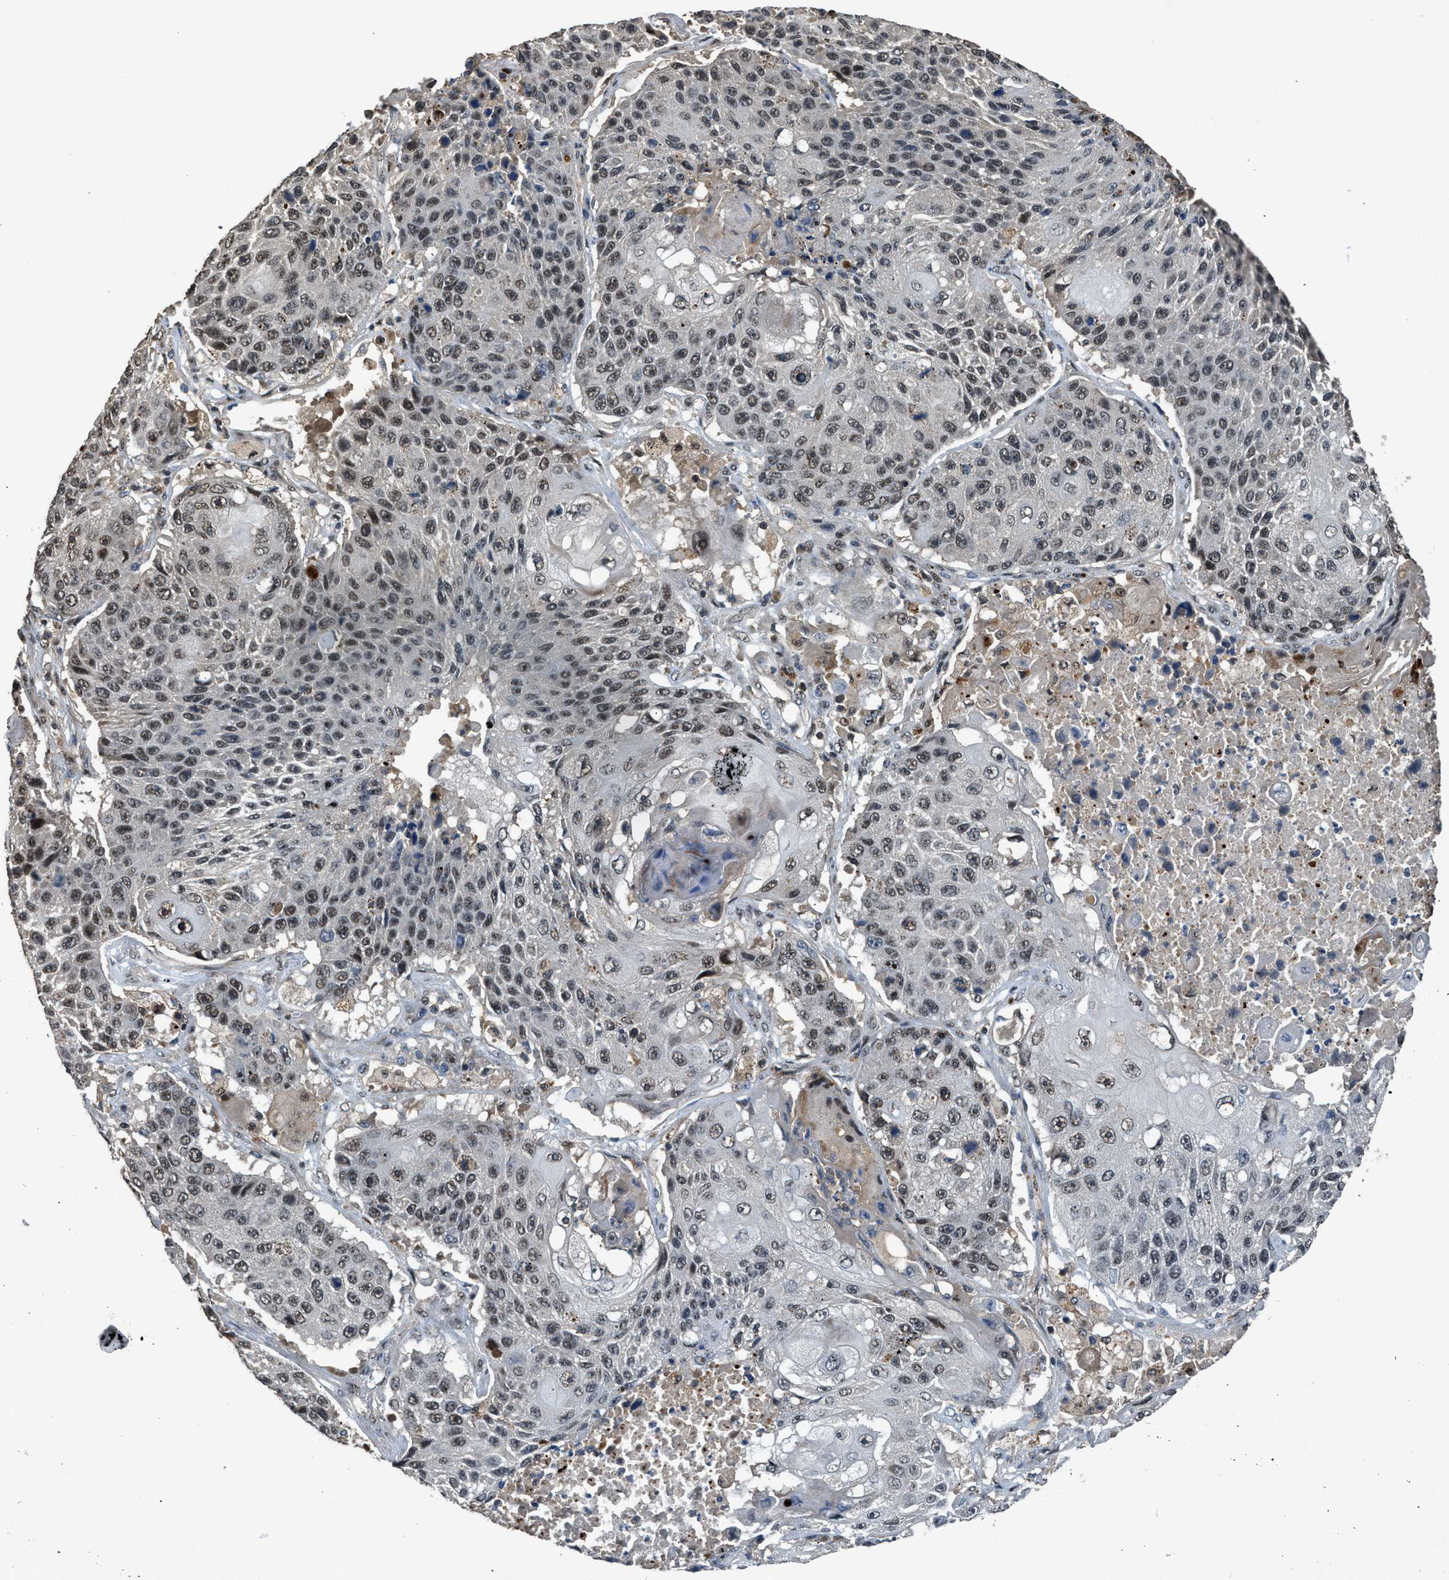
{"staining": {"intensity": "weak", "quantity": "25%-75%", "location": "nuclear"}, "tissue": "lung cancer", "cell_type": "Tumor cells", "image_type": "cancer", "snomed": [{"axis": "morphology", "description": "Squamous cell carcinoma, NOS"}, {"axis": "topography", "description": "Lung"}], "caption": "IHC (DAB) staining of lung cancer (squamous cell carcinoma) shows weak nuclear protein positivity in approximately 25%-75% of tumor cells.", "gene": "SLC15A4", "patient": {"sex": "male", "age": 61}}